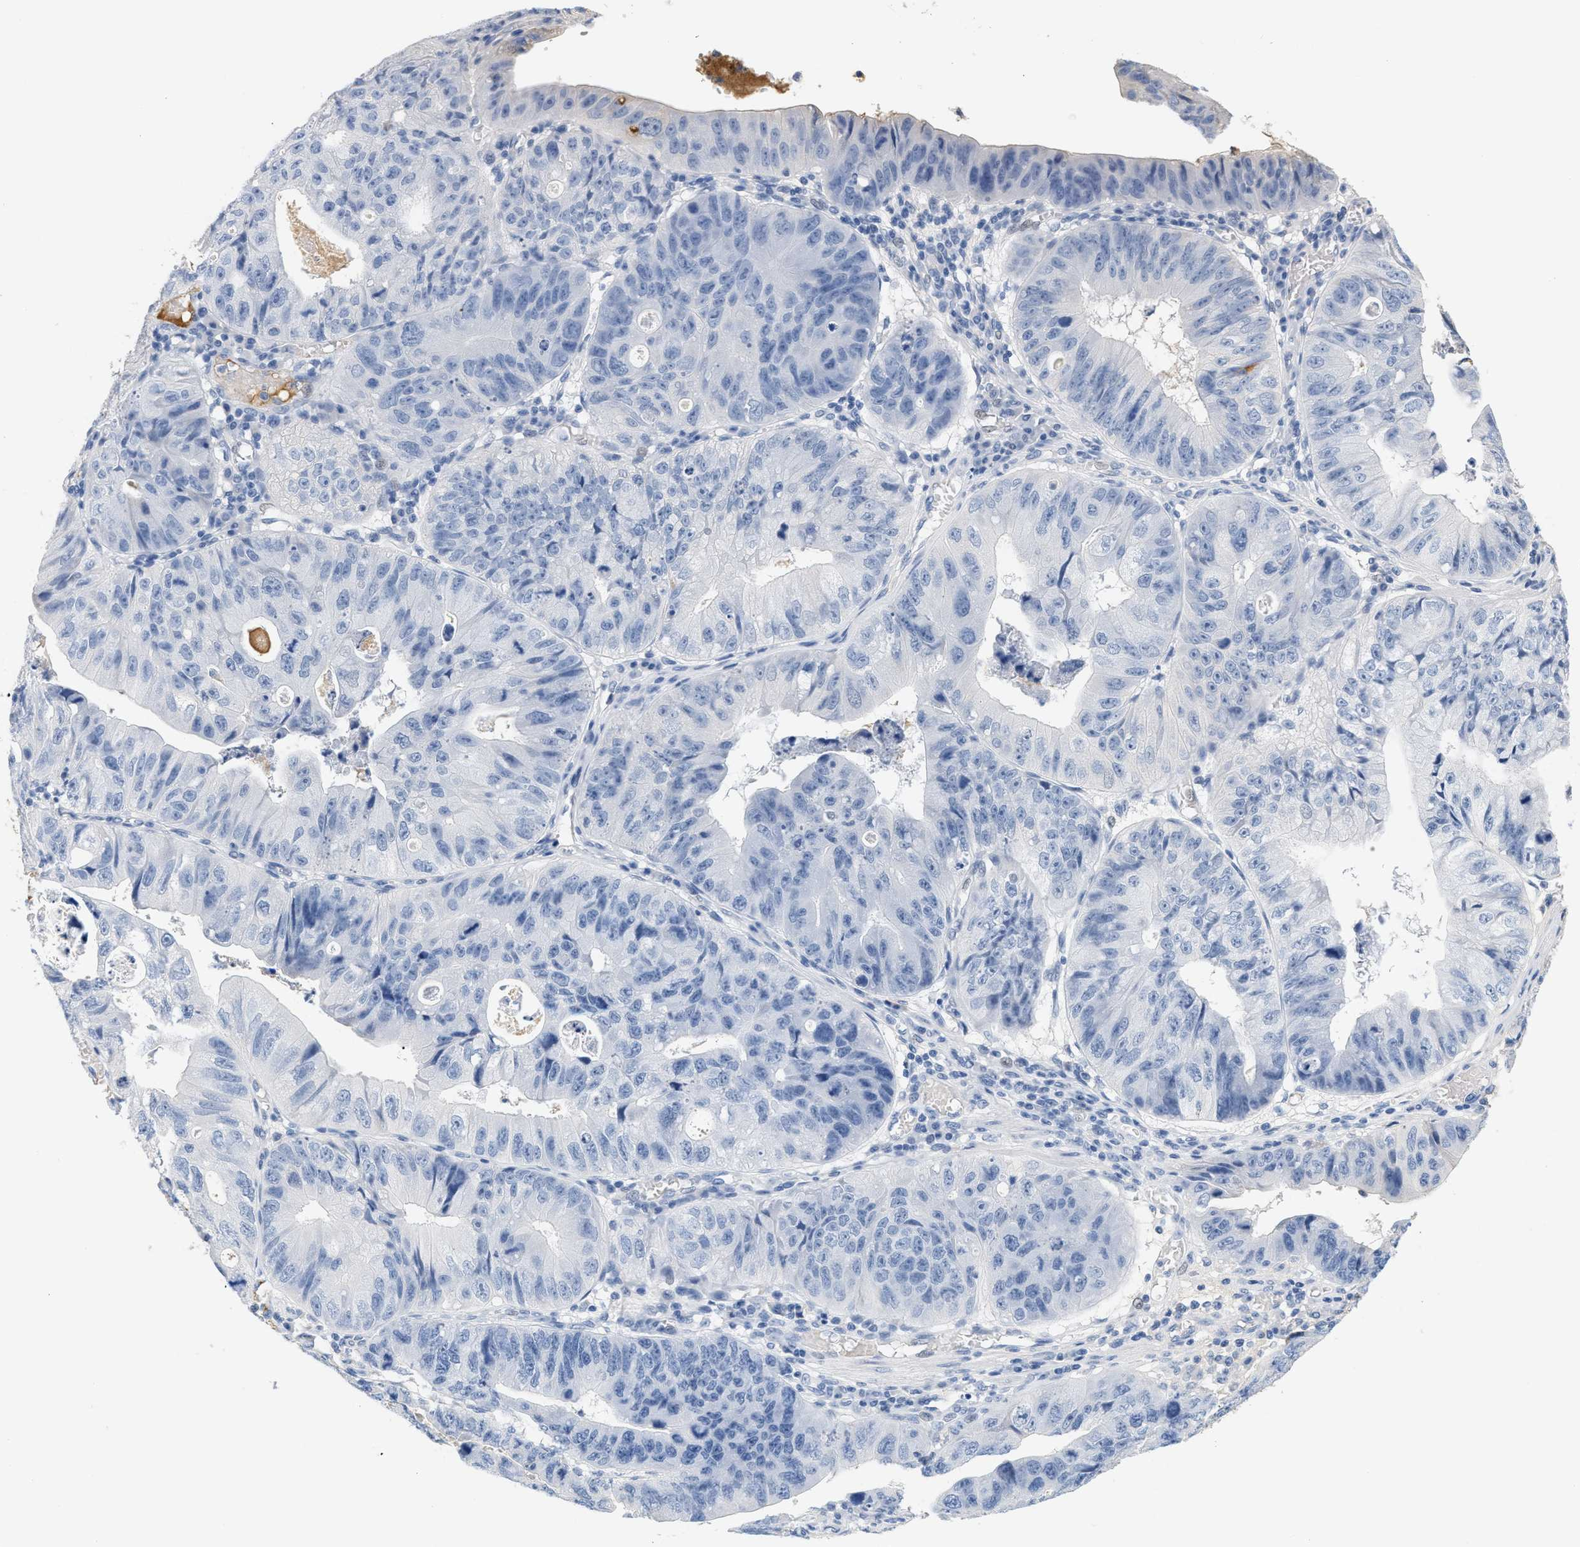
{"staining": {"intensity": "negative", "quantity": "none", "location": "none"}, "tissue": "stomach cancer", "cell_type": "Tumor cells", "image_type": "cancer", "snomed": [{"axis": "morphology", "description": "Adenocarcinoma, NOS"}, {"axis": "topography", "description": "Stomach"}], "caption": "An image of human adenocarcinoma (stomach) is negative for staining in tumor cells.", "gene": "CFH", "patient": {"sex": "male", "age": 59}}